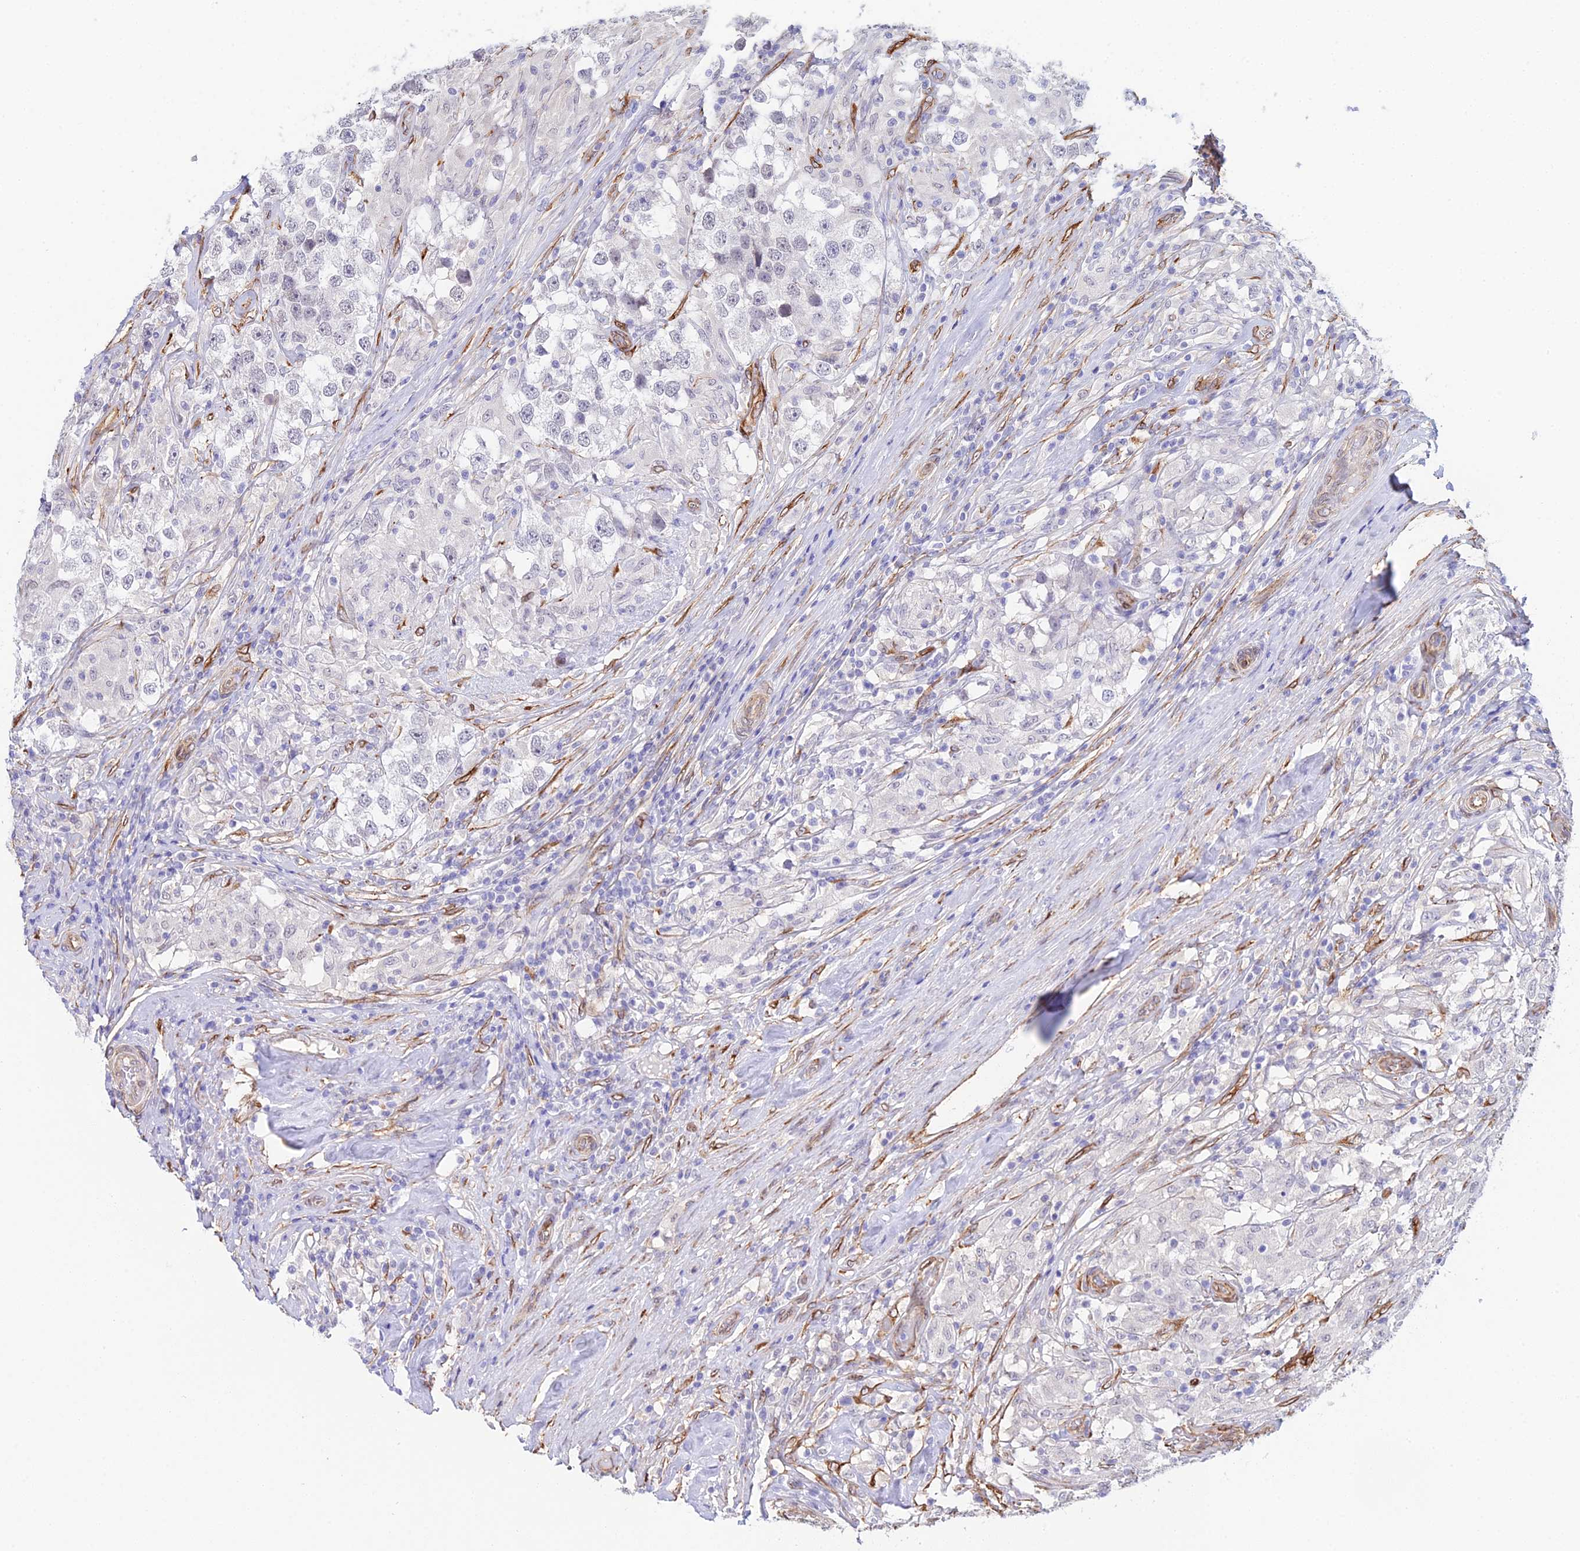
{"staining": {"intensity": "negative", "quantity": "none", "location": "none"}, "tissue": "testis cancer", "cell_type": "Tumor cells", "image_type": "cancer", "snomed": [{"axis": "morphology", "description": "Seminoma, NOS"}, {"axis": "topography", "description": "Testis"}], "caption": "DAB immunohistochemical staining of human testis cancer (seminoma) exhibits no significant staining in tumor cells.", "gene": "MXRA7", "patient": {"sex": "male", "age": 46}}